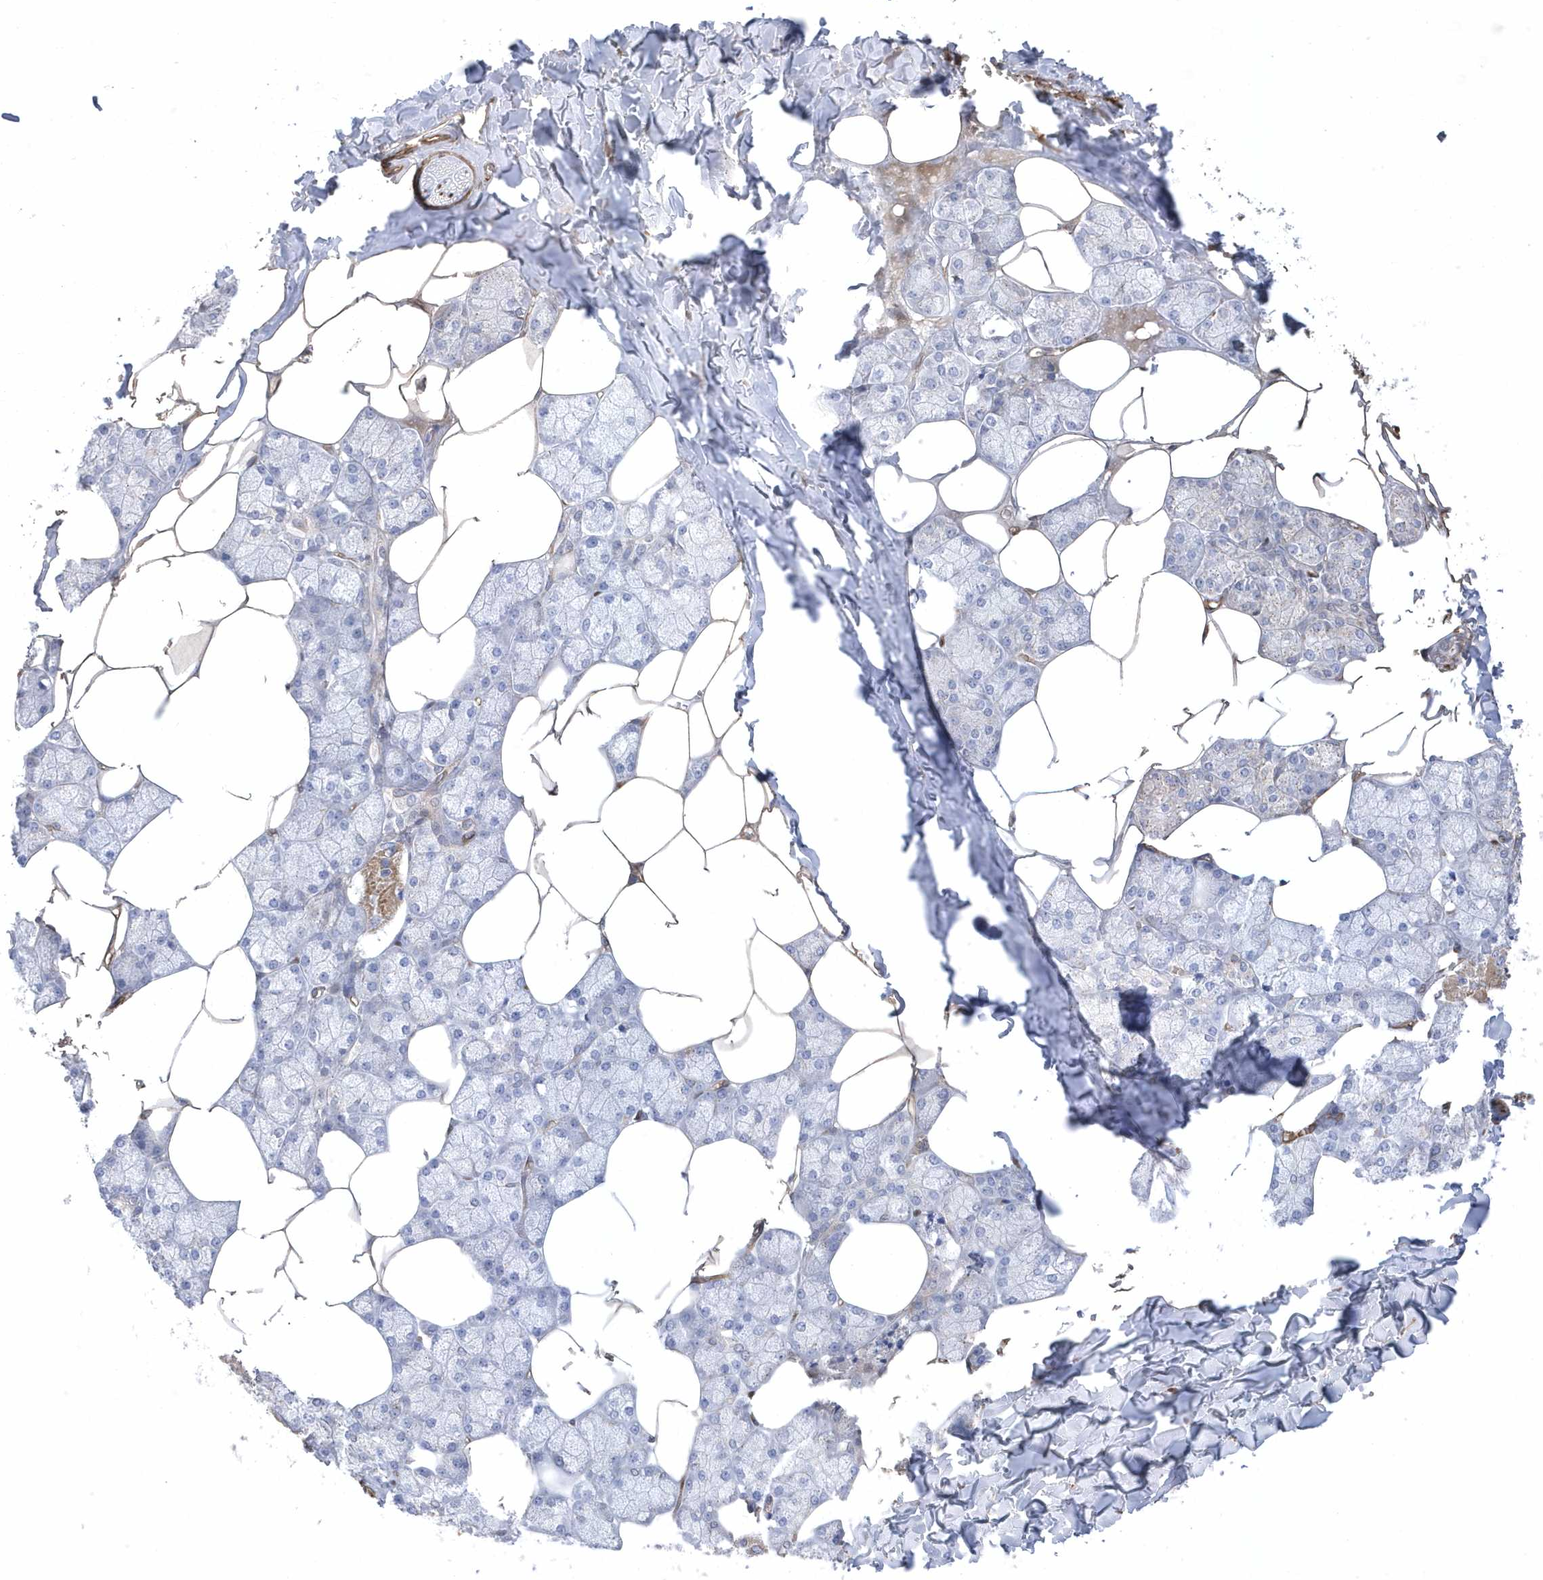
{"staining": {"intensity": "moderate", "quantity": "<25%", "location": "cytoplasmic/membranous"}, "tissue": "salivary gland", "cell_type": "Glandular cells", "image_type": "normal", "snomed": [{"axis": "morphology", "description": "Normal tissue, NOS"}, {"axis": "topography", "description": "Salivary gland"}], "caption": "Immunohistochemistry (IHC) of unremarkable salivary gland demonstrates low levels of moderate cytoplasmic/membranous positivity in about <25% of glandular cells.", "gene": "GTPBP6", "patient": {"sex": "male", "age": 62}}